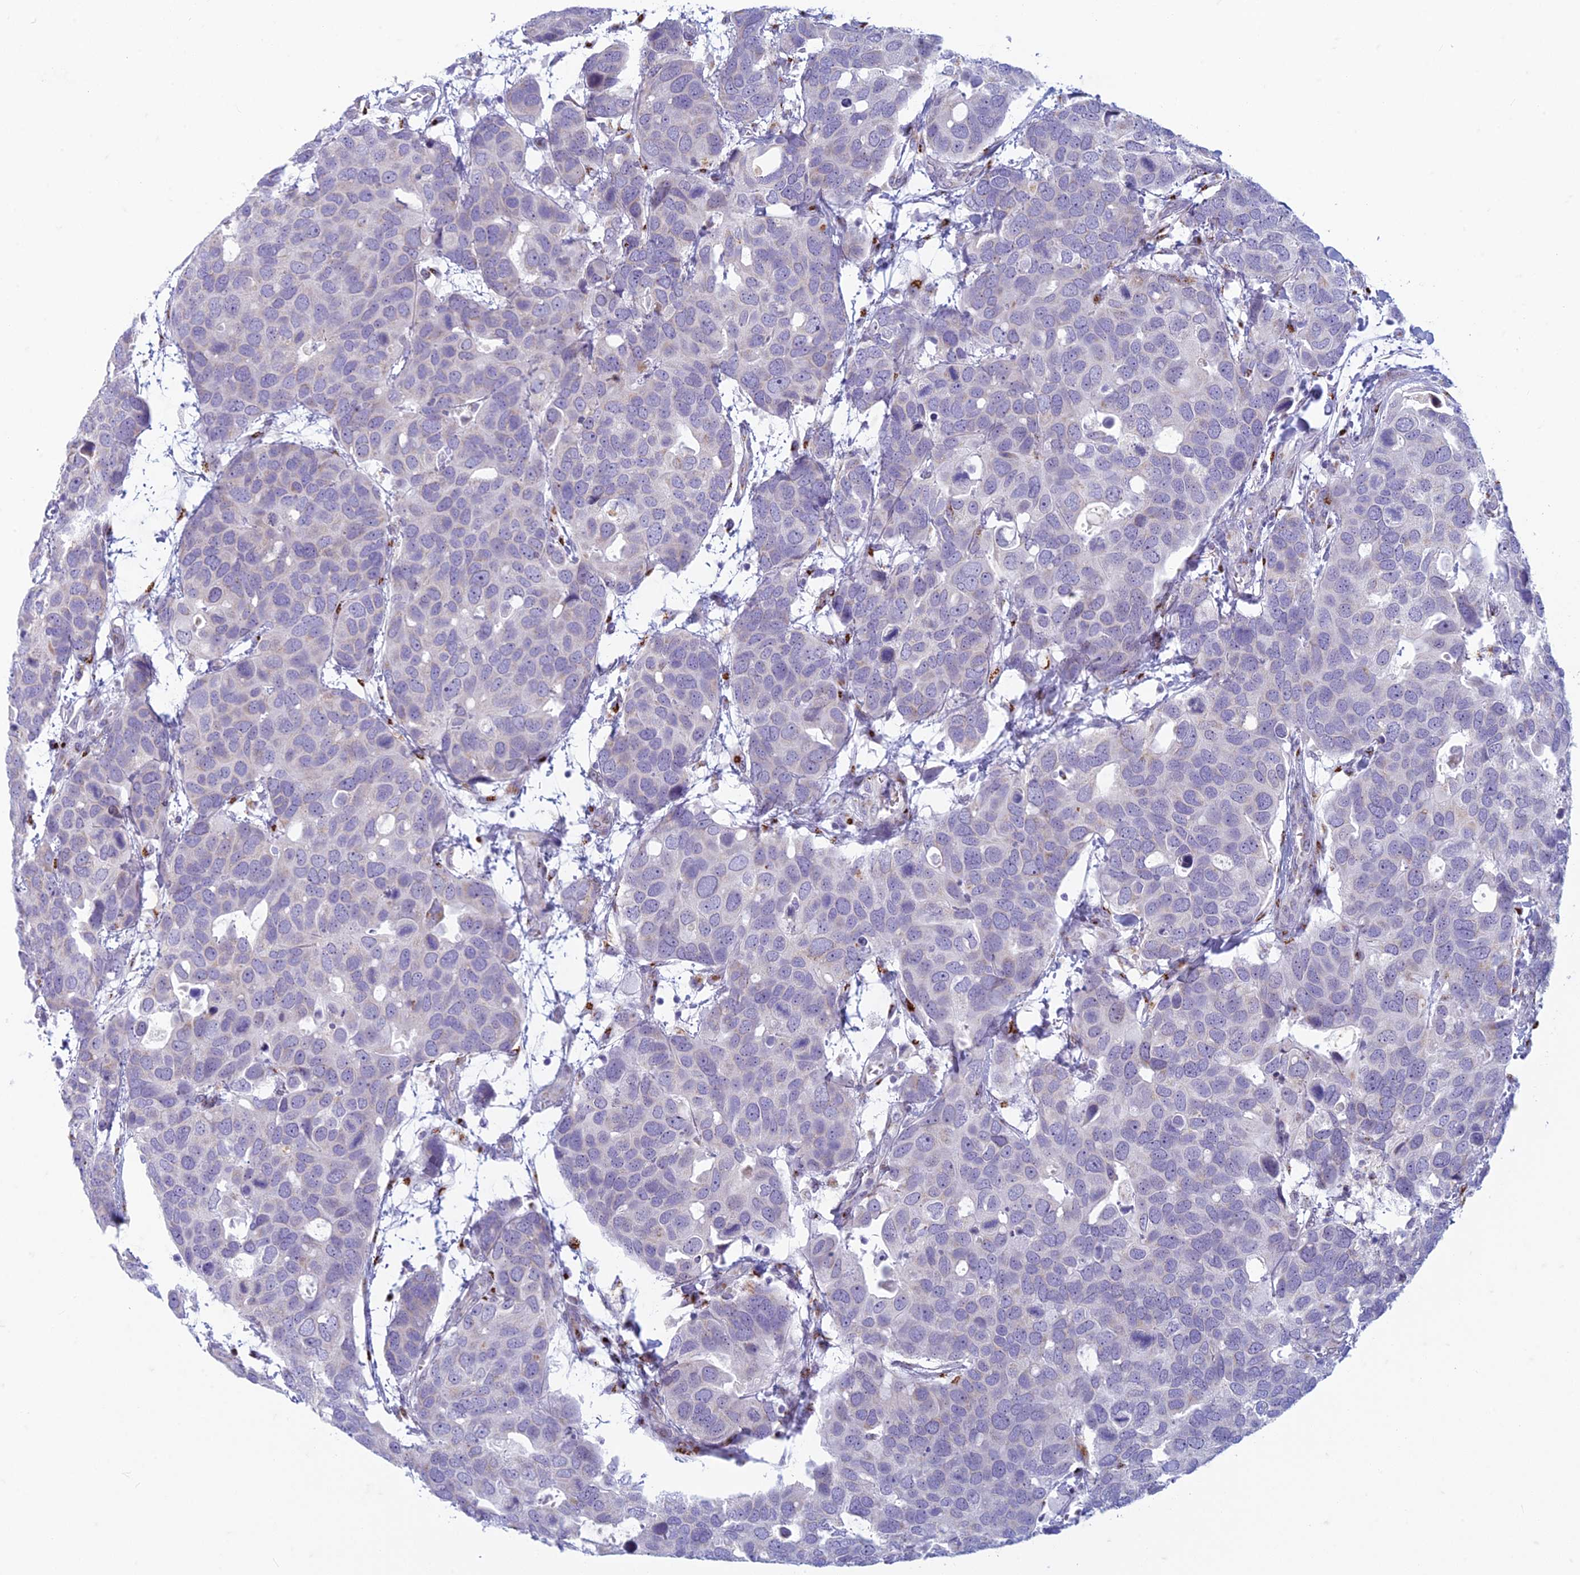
{"staining": {"intensity": "negative", "quantity": "none", "location": "none"}, "tissue": "breast cancer", "cell_type": "Tumor cells", "image_type": "cancer", "snomed": [{"axis": "morphology", "description": "Duct carcinoma"}, {"axis": "topography", "description": "Breast"}], "caption": "Immunohistochemical staining of breast cancer (infiltrating ductal carcinoma) demonstrates no significant expression in tumor cells. The staining was performed using DAB (3,3'-diaminobenzidine) to visualize the protein expression in brown, while the nuclei were stained in blue with hematoxylin (Magnification: 20x).", "gene": "FAM3C", "patient": {"sex": "female", "age": 83}}